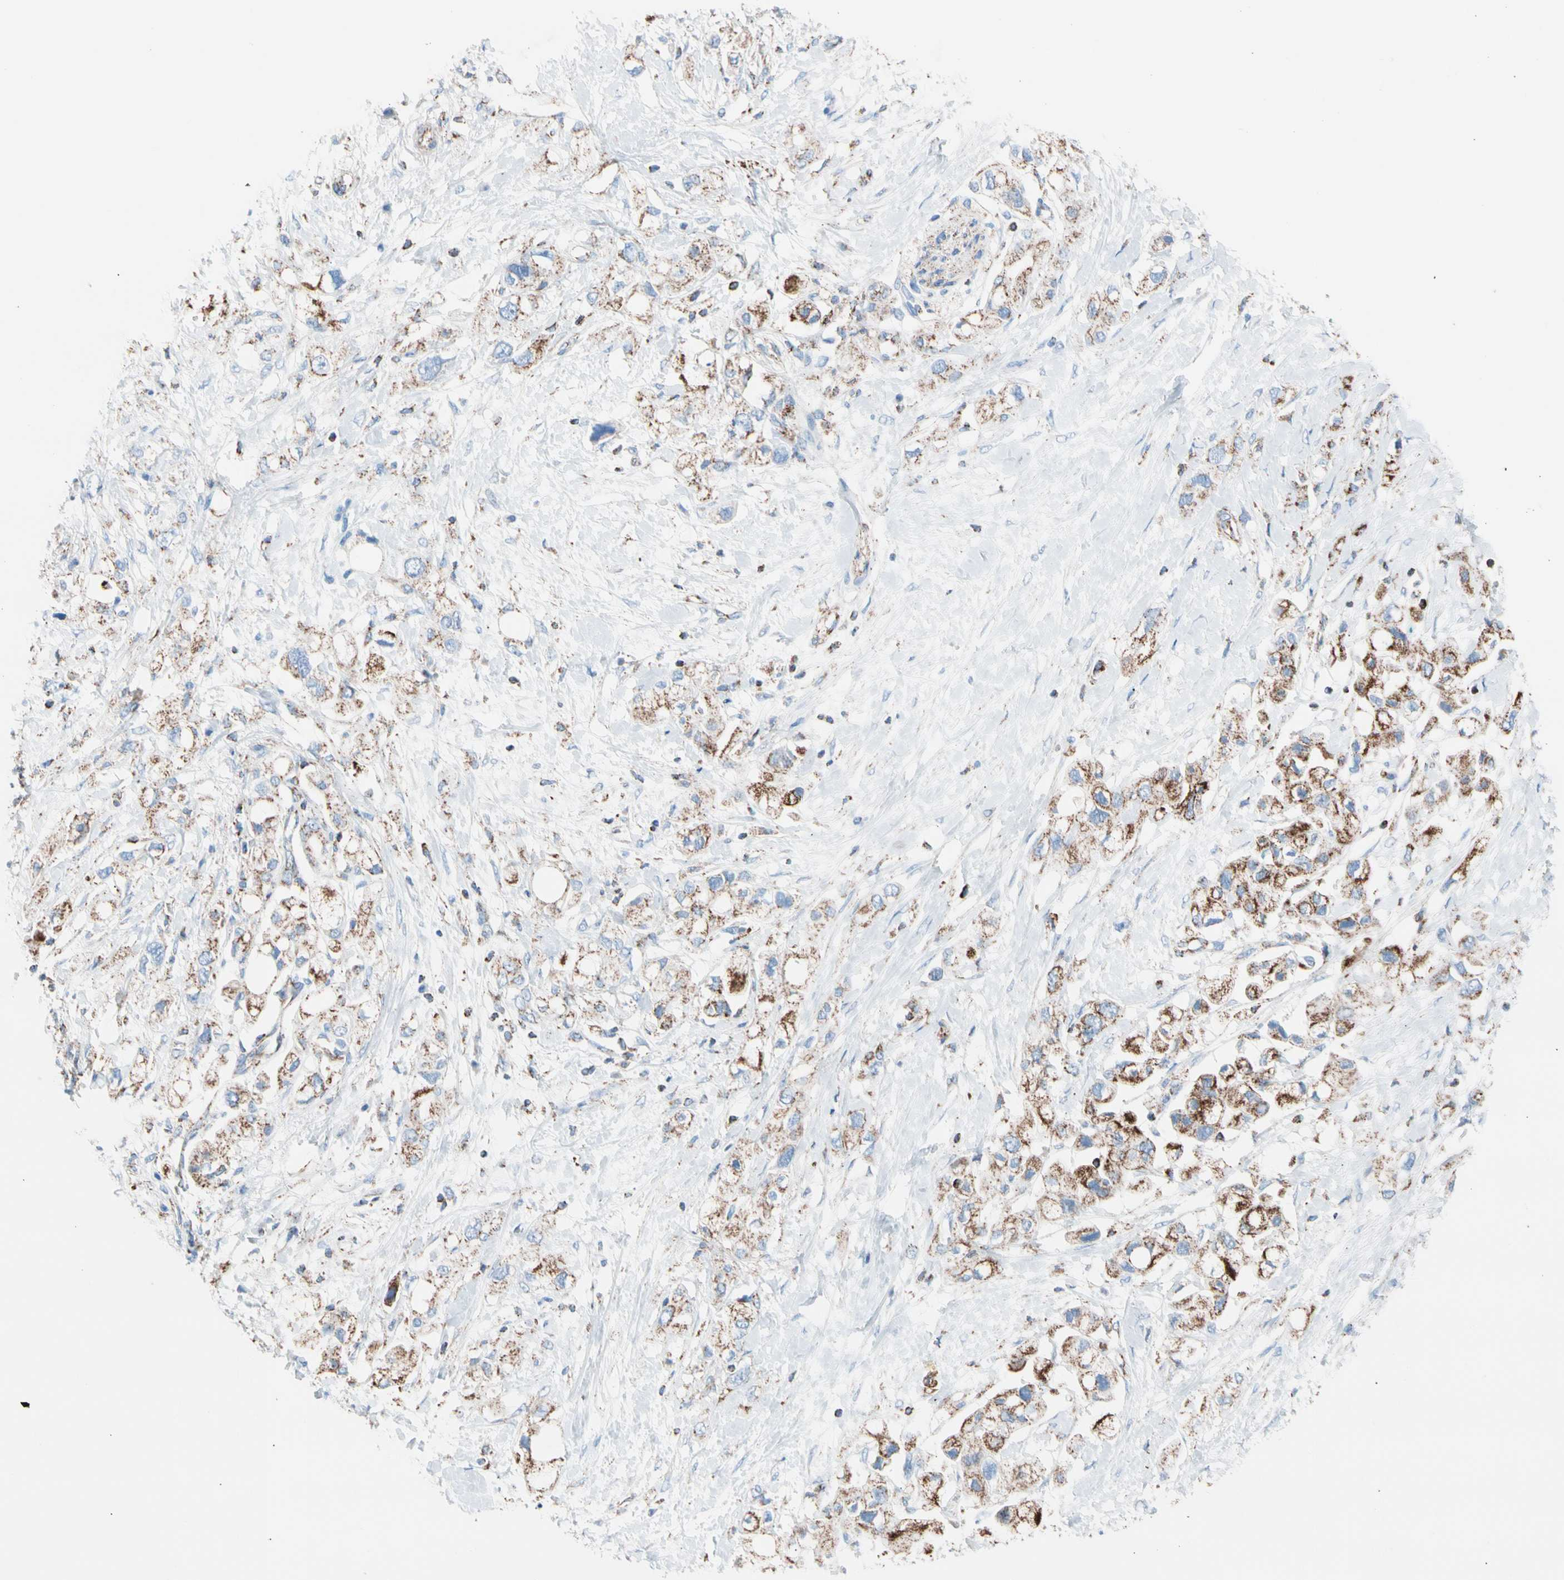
{"staining": {"intensity": "strong", "quantity": "25%-75%", "location": "cytoplasmic/membranous"}, "tissue": "pancreatic cancer", "cell_type": "Tumor cells", "image_type": "cancer", "snomed": [{"axis": "morphology", "description": "Adenocarcinoma, NOS"}, {"axis": "topography", "description": "Pancreas"}], "caption": "Adenocarcinoma (pancreatic) tissue exhibits strong cytoplasmic/membranous positivity in about 25%-75% of tumor cells", "gene": "HK1", "patient": {"sex": "female", "age": 56}}